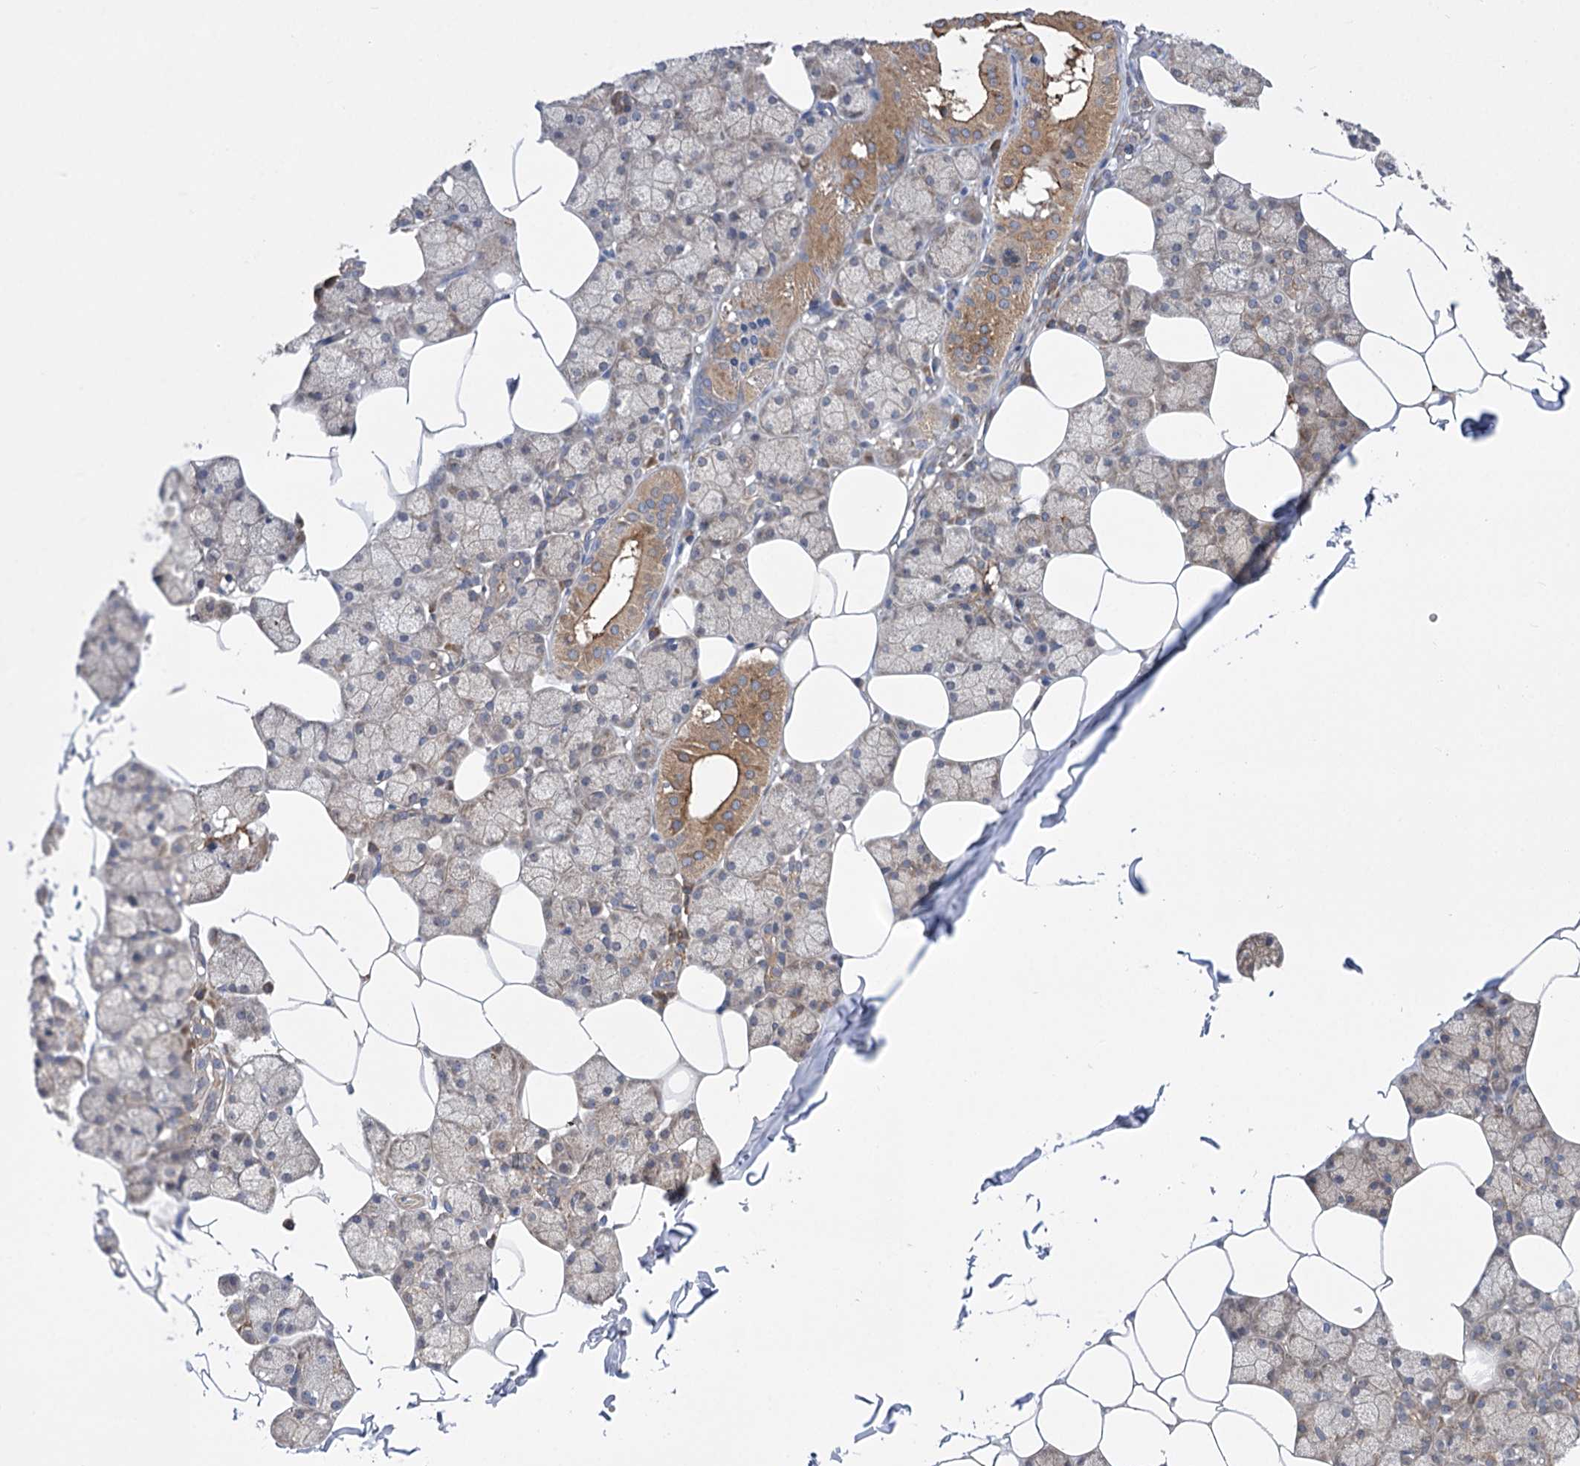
{"staining": {"intensity": "moderate", "quantity": "25%-75%", "location": "cytoplasmic/membranous"}, "tissue": "salivary gland", "cell_type": "Glandular cells", "image_type": "normal", "snomed": [{"axis": "morphology", "description": "Normal tissue, NOS"}, {"axis": "topography", "description": "Salivary gland"}], "caption": "Protein staining of unremarkable salivary gland shows moderate cytoplasmic/membranous expression in approximately 25%-75% of glandular cells. (Stains: DAB in brown, nuclei in blue, Microscopy: brightfield microscopy at high magnification).", "gene": "VPS37B", "patient": {"sex": "male", "age": 62}}